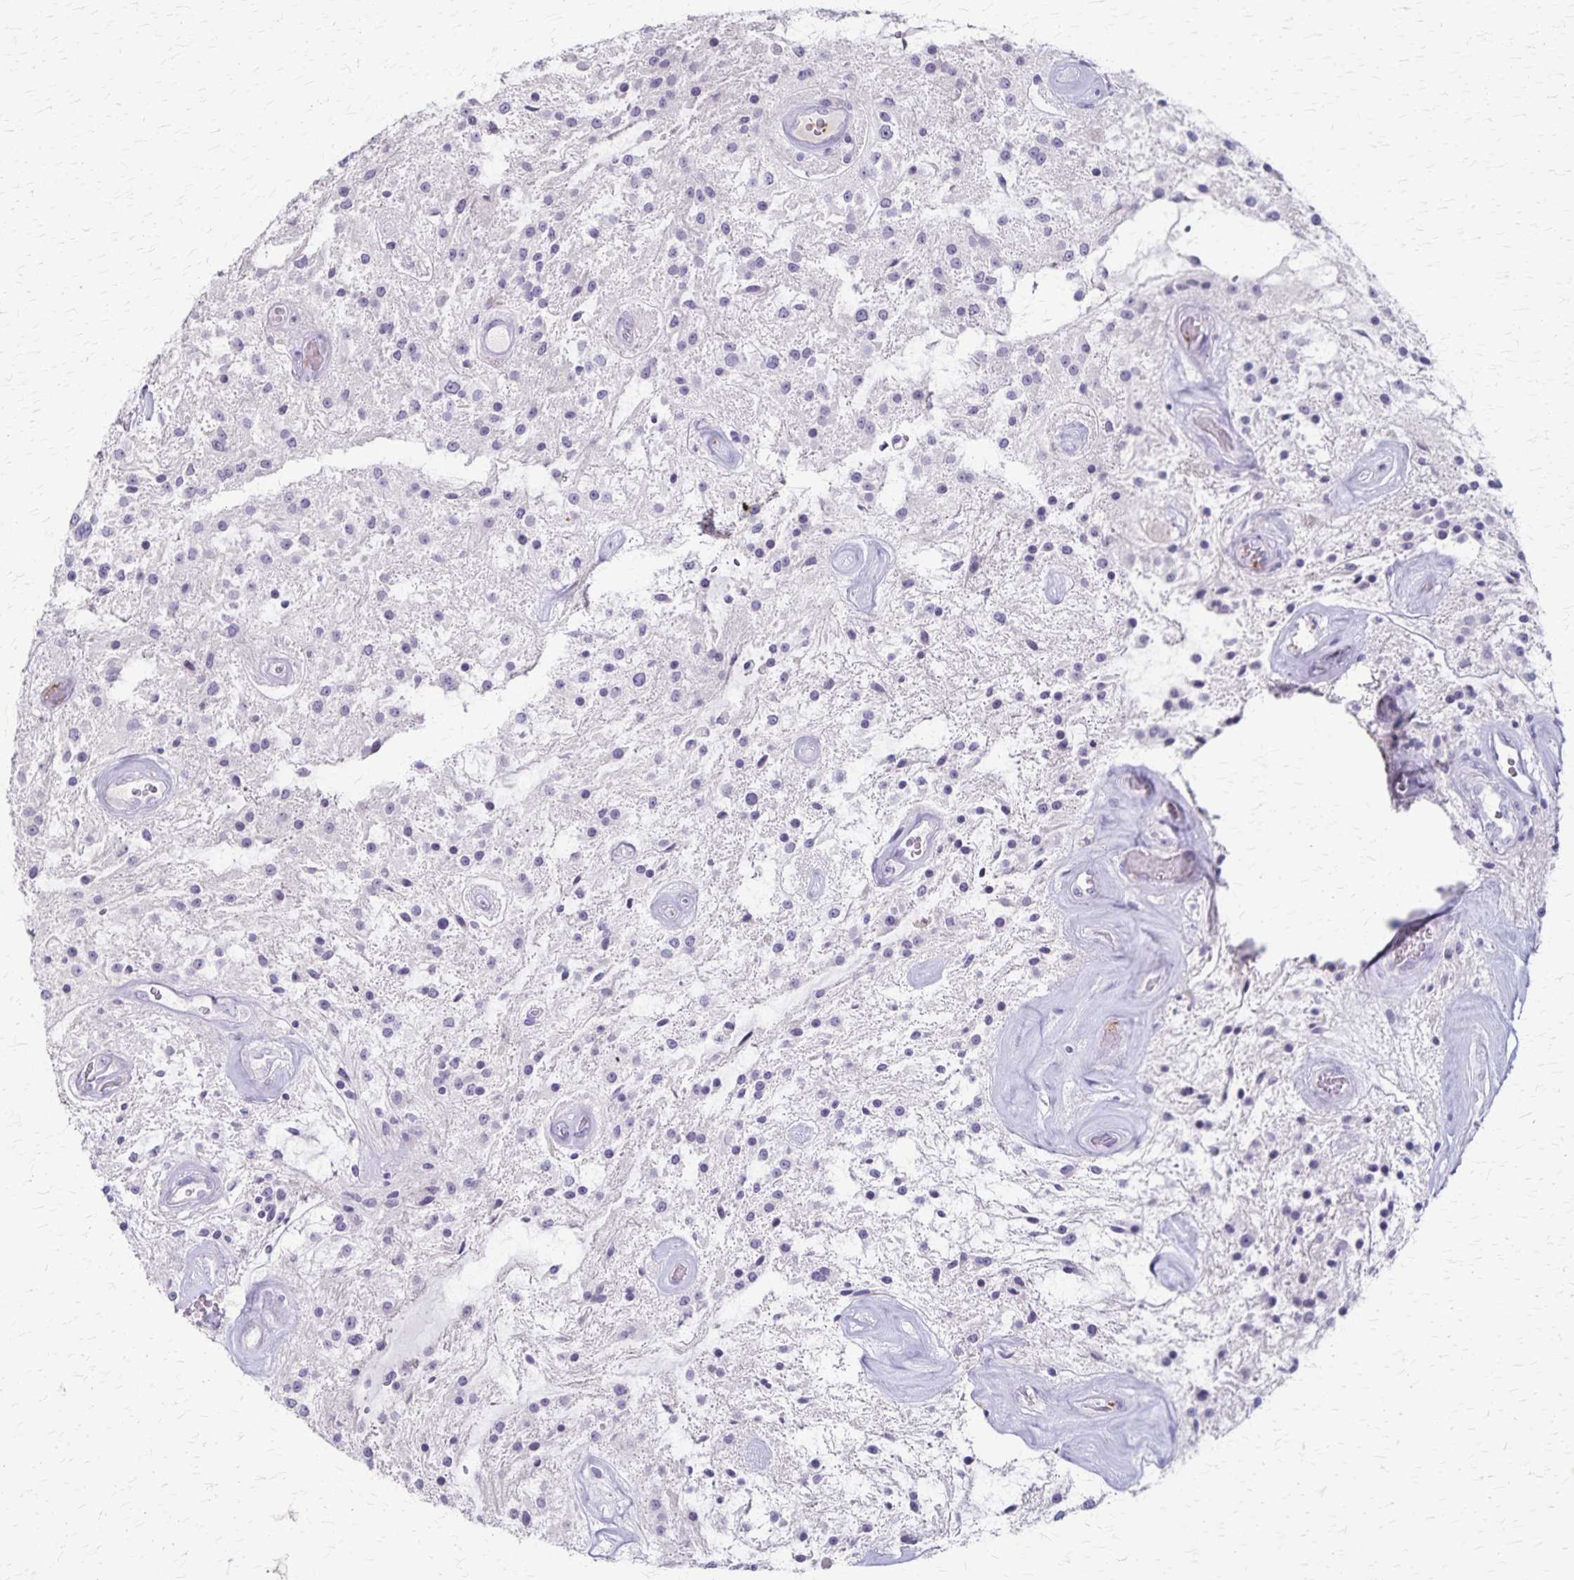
{"staining": {"intensity": "negative", "quantity": "none", "location": "none"}, "tissue": "glioma", "cell_type": "Tumor cells", "image_type": "cancer", "snomed": [{"axis": "morphology", "description": "Glioma, malignant, Low grade"}, {"axis": "topography", "description": "Cerebellum"}], "caption": "Immunohistochemistry of malignant glioma (low-grade) demonstrates no staining in tumor cells.", "gene": "RASL10B", "patient": {"sex": "female", "age": 14}}